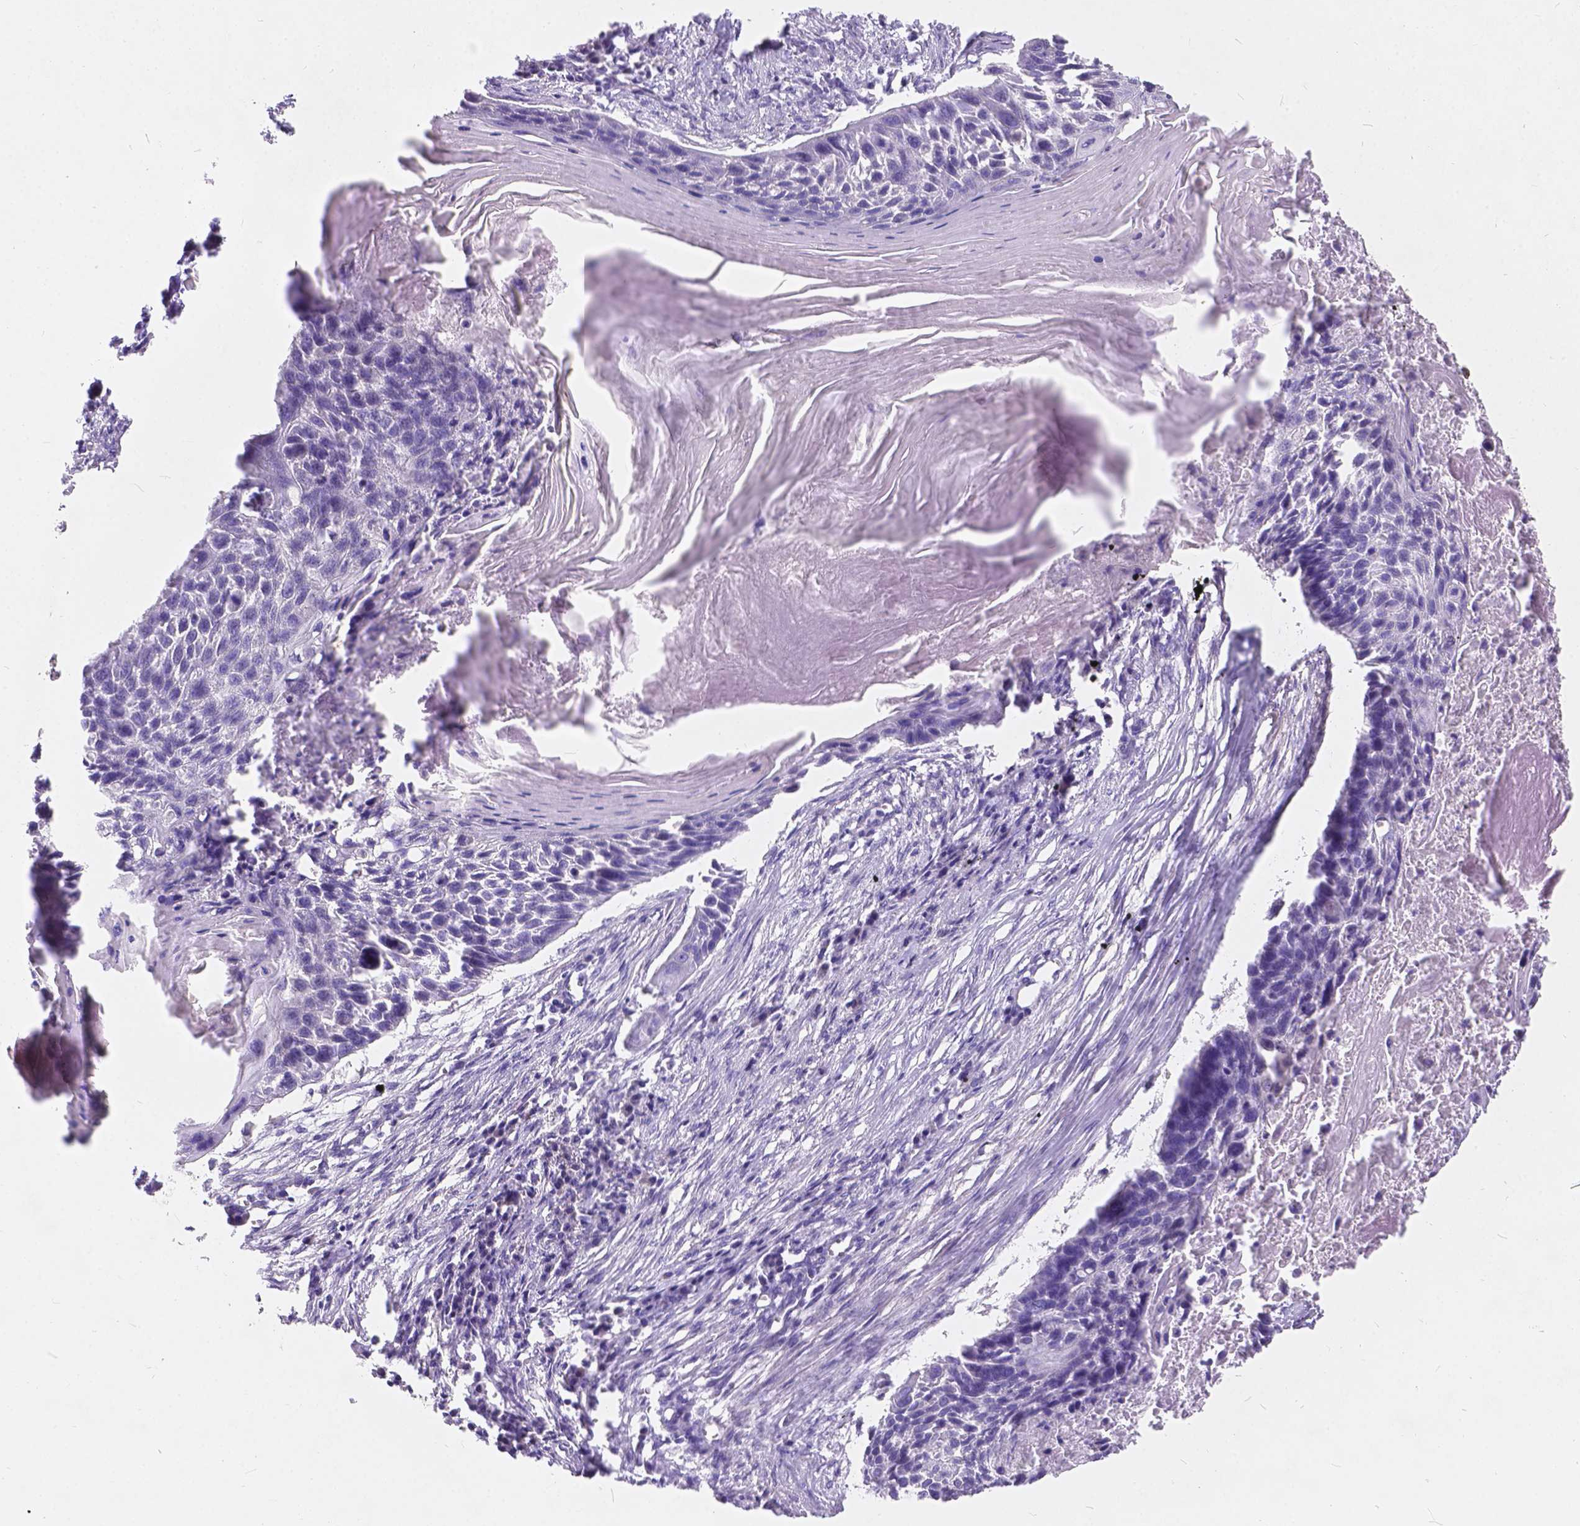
{"staining": {"intensity": "negative", "quantity": "none", "location": "none"}, "tissue": "lung cancer", "cell_type": "Tumor cells", "image_type": "cancer", "snomed": [{"axis": "morphology", "description": "Squamous cell carcinoma, NOS"}, {"axis": "topography", "description": "Lung"}], "caption": "A high-resolution micrograph shows immunohistochemistry (IHC) staining of lung cancer (squamous cell carcinoma), which demonstrates no significant expression in tumor cells. (Brightfield microscopy of DAB (3,3'-diaminobenzidine) IHC at high magnification).", "gene": "PEX11G", "patient": {"sex": "male", "age": 78}}